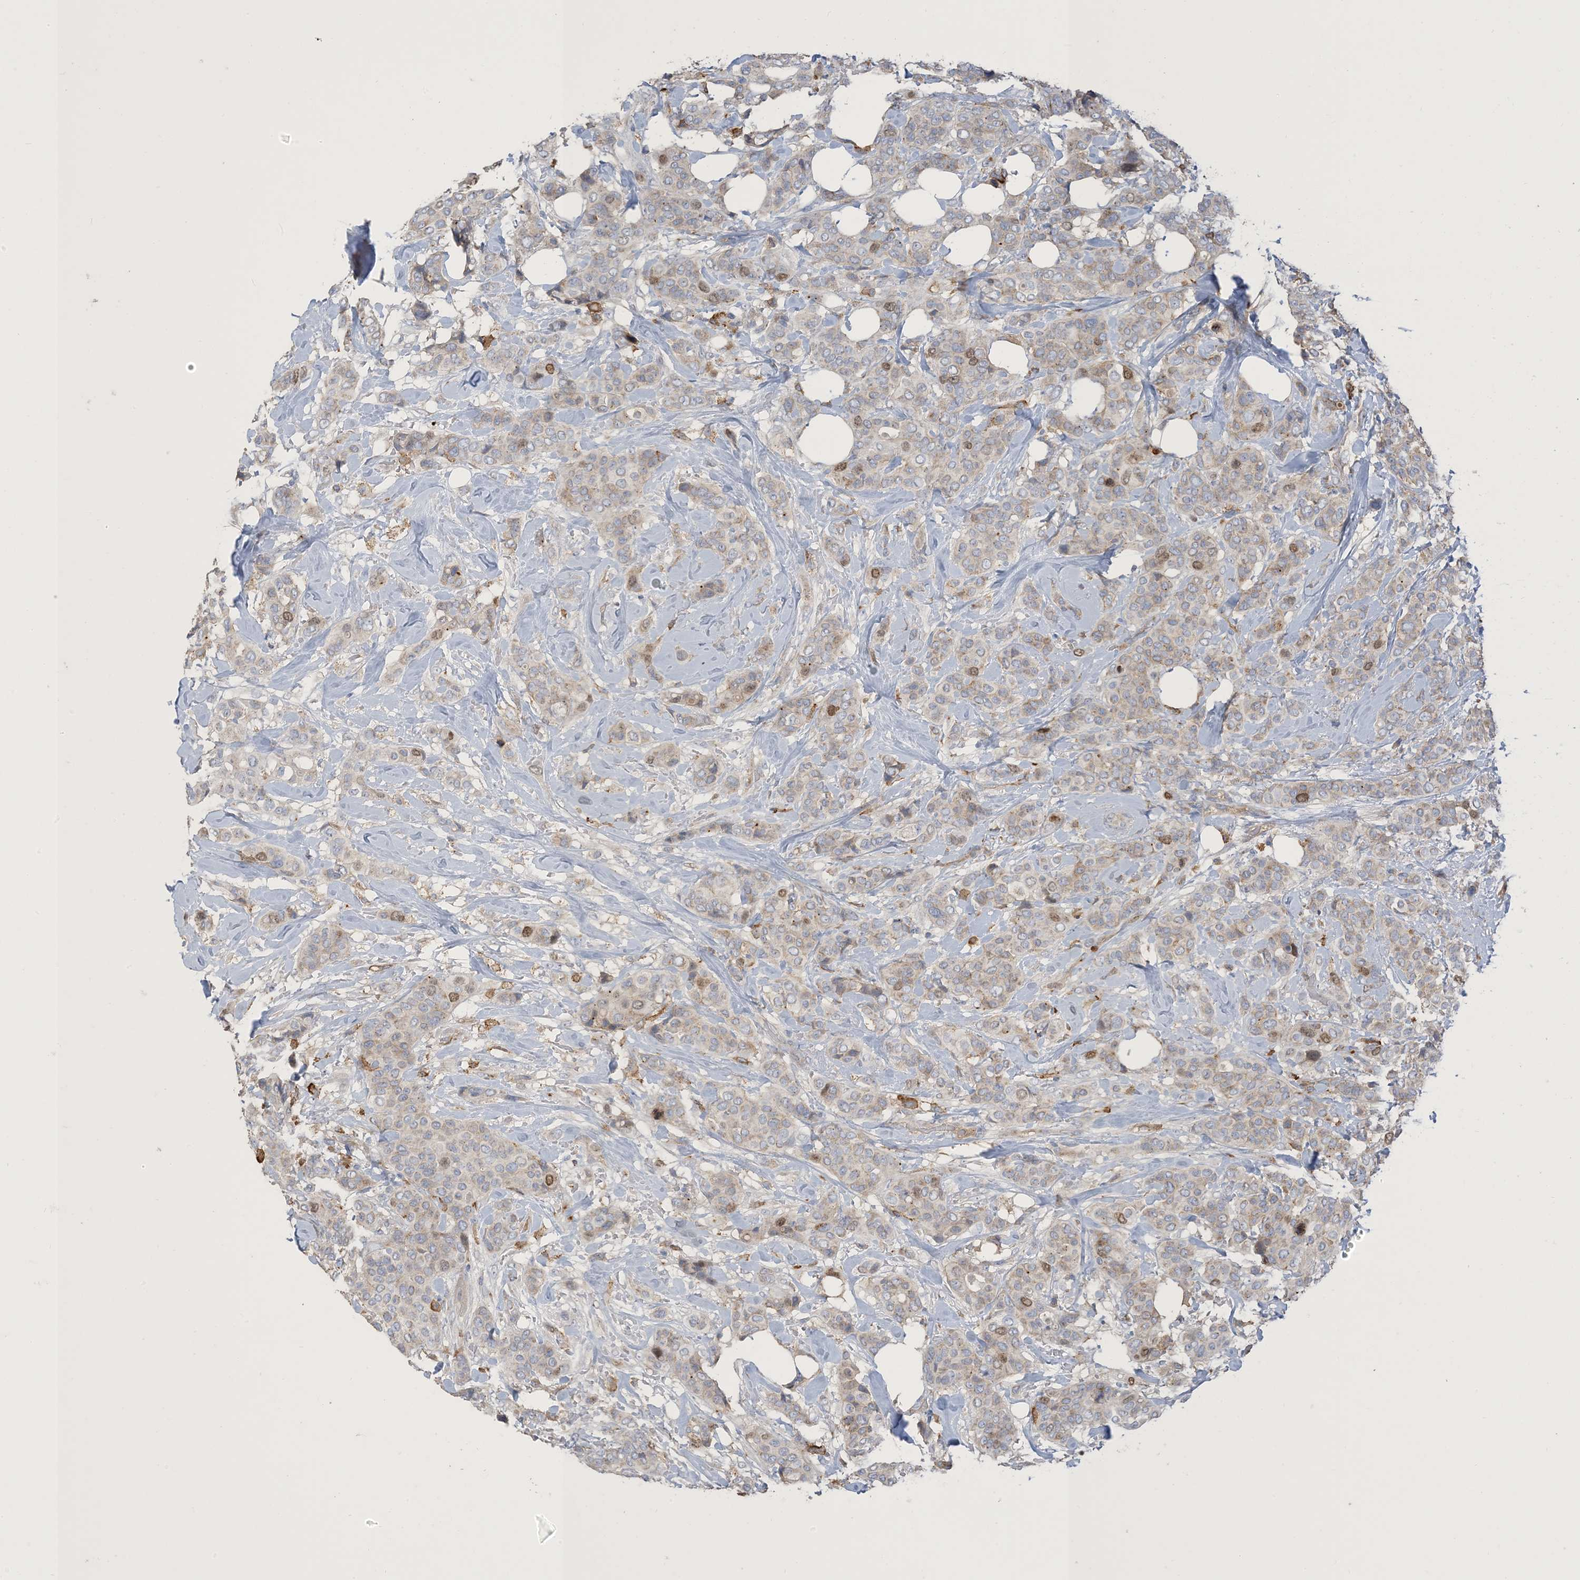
{"staining": {"intensity": "moderate", "quantity": "<25%", "location": "cytoplasmic/membranous,nuclear"}, "tissue": "breast cancer", "cell_type": "Tumor cells", "image_type": "cancer", "snomed": [{"axis": "morphology", "description": "Lobular carcinoma"}, {"axis": "topography", "description": "Breast"}], "caption": "Immunohistochemical staining of breast lobular carcinoma reveals low levels of moderate cytoplasmic/membranous and nuclear protein expression in about <25% of tumor cells.", "gene": "PEAR1", "patient": {"sex": "female", "age": 51}}